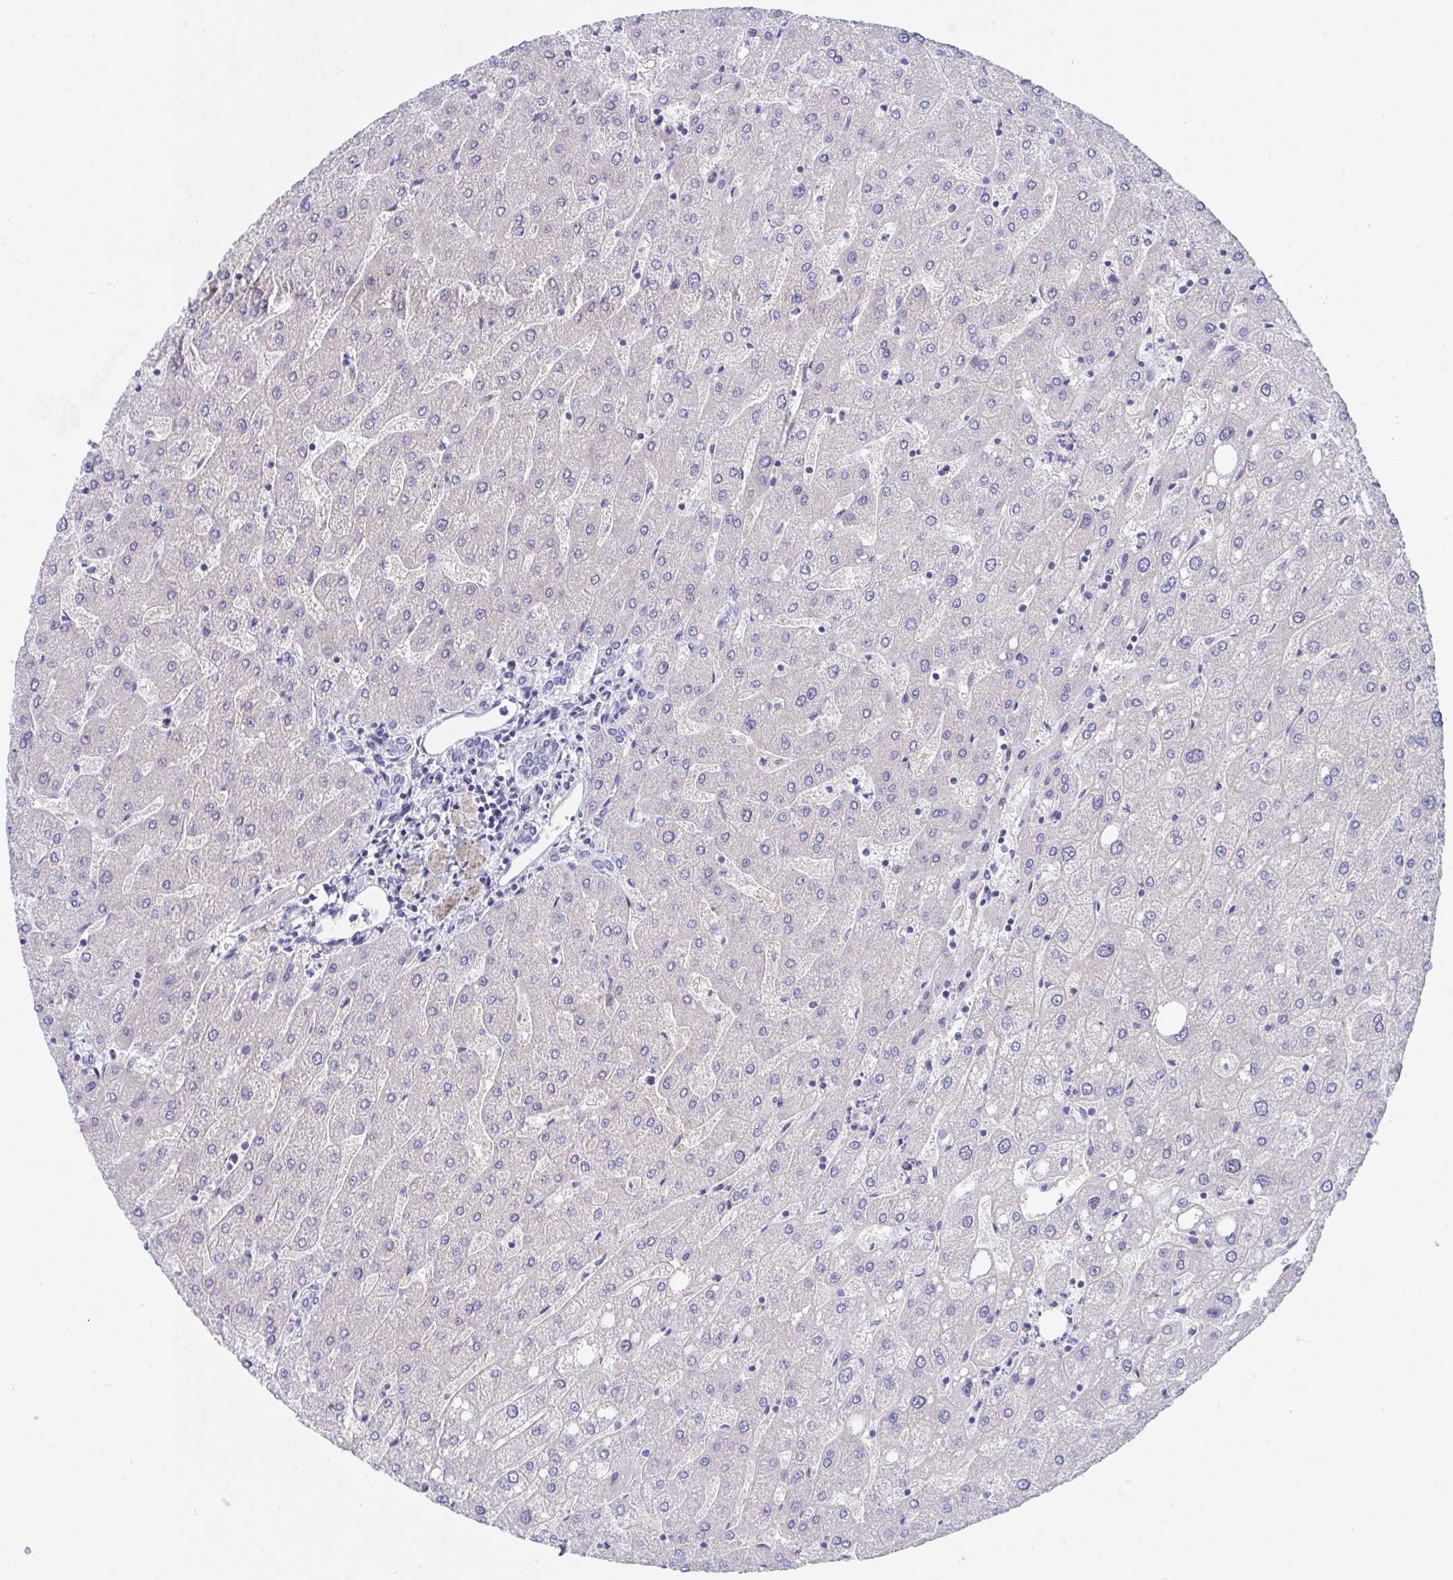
{"staining": {"intensity": "negative", "quantity": "none", "location": "none"}, "tissue": "liver", "cell_type": "Cholangiocytes", "image_type": "normal", "snomed": [{"axis": "morphology", "description": "Normal tissue, NOS"}, {"axis": "topography", "description": "Liver"}], "caption": "This is an immunohistochemistry (IHC) micrograph of unremarkable human liver. There is no staining in cholangiocytes.", "gene": "DAOA", "patient": {"sex": "male", "age": 67}}